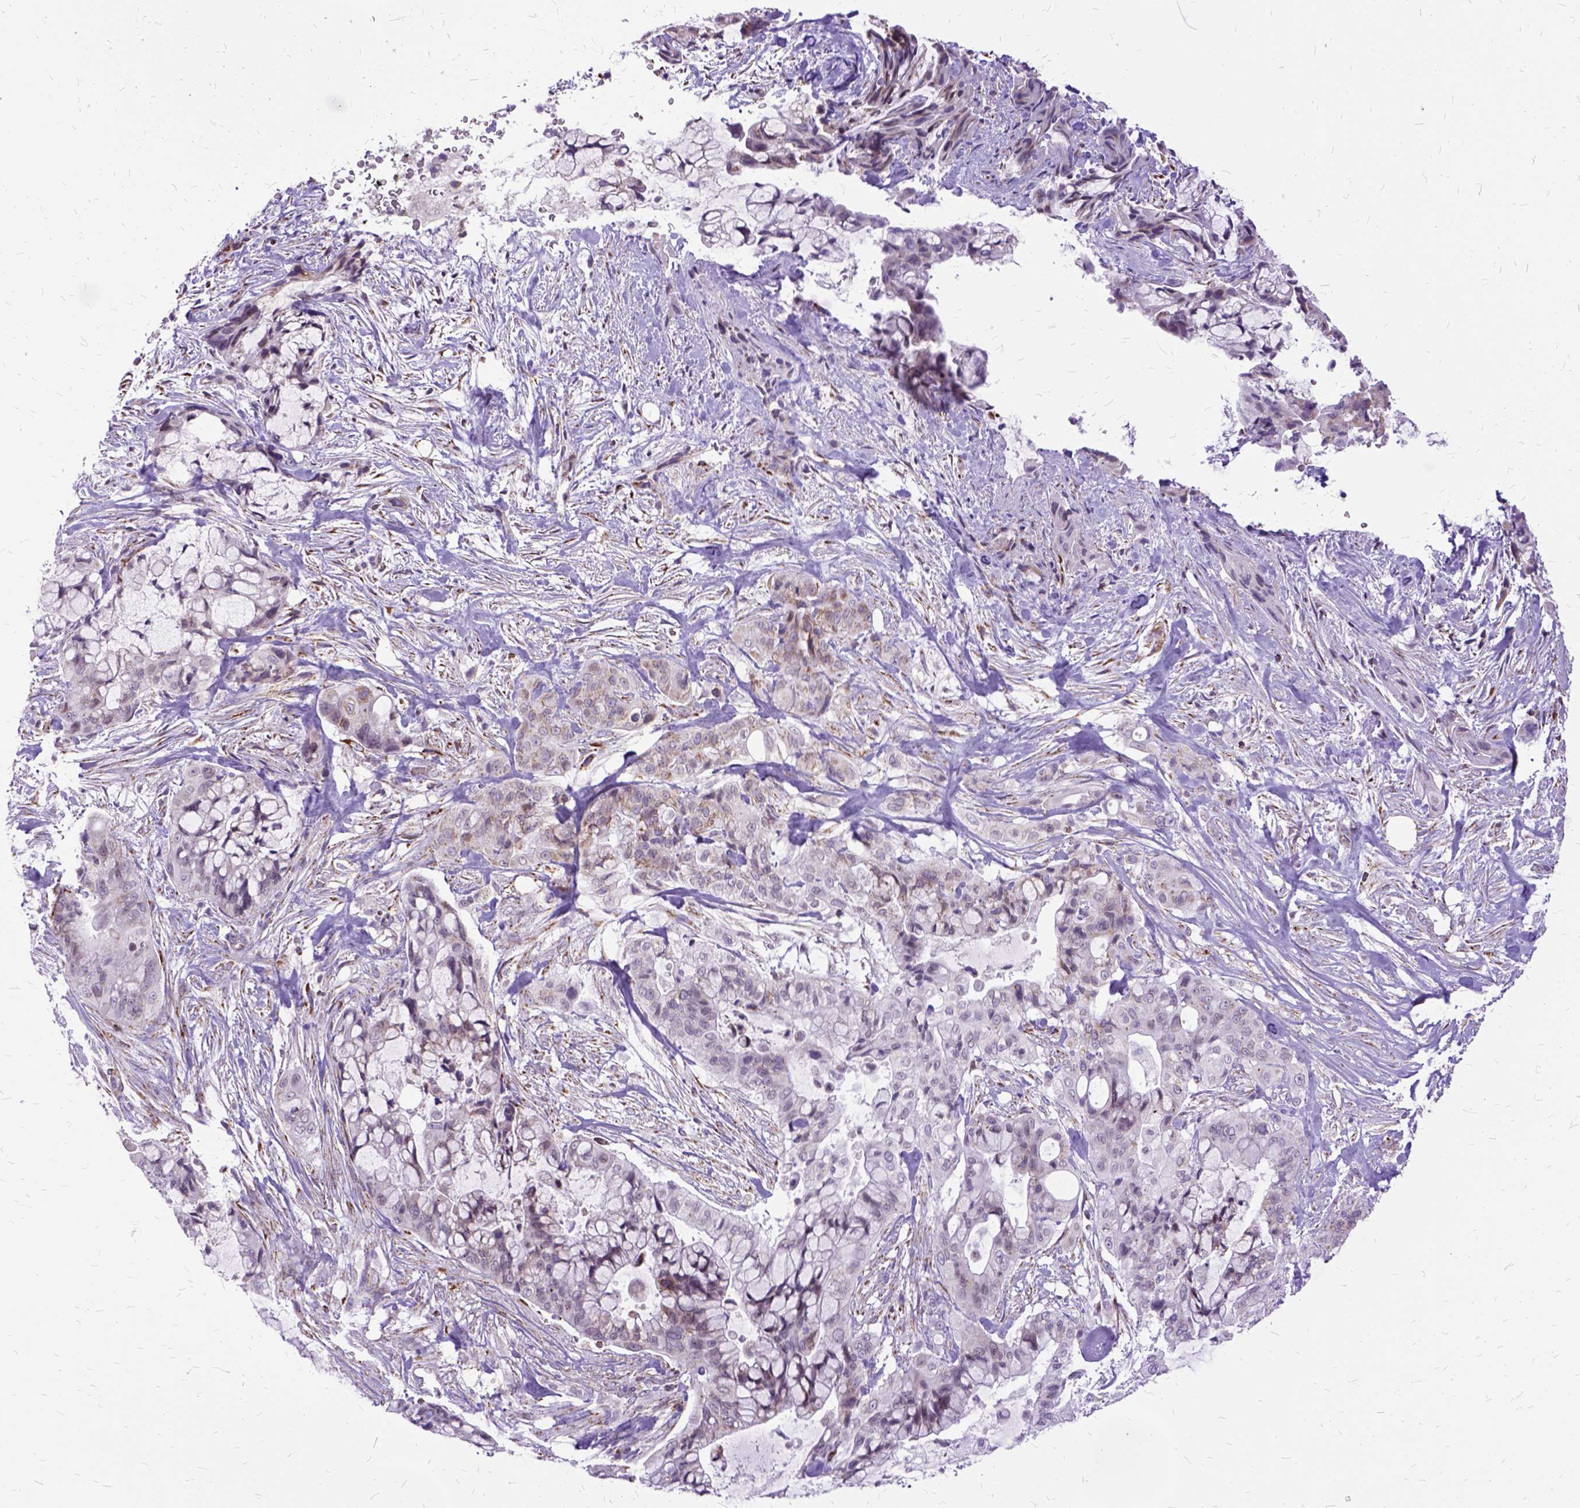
{"staining": {"intensity": "negative", "quantity": "none", "location": "none"}, "tissue": "pancreatic cancer", "cell_type": "Tumor cells", "image_type": "cancer", "snomed": [{"axis": "morphology", "description": "Adenocarcinoma, NOS"}, {"axis": "topography", "description": "Pancreas"}], "caption": "Immunohistochemistry histopathology image of adenocarcinoma (pancreatic) stained for a protein (brown), which shows no expression in tumor cells. (DAB (3,3'-diaminobenzidine) IHC with hematoxylin counter stain).", "gene": "OXCT1", "patient": {"sex": "male", "age": 71}}